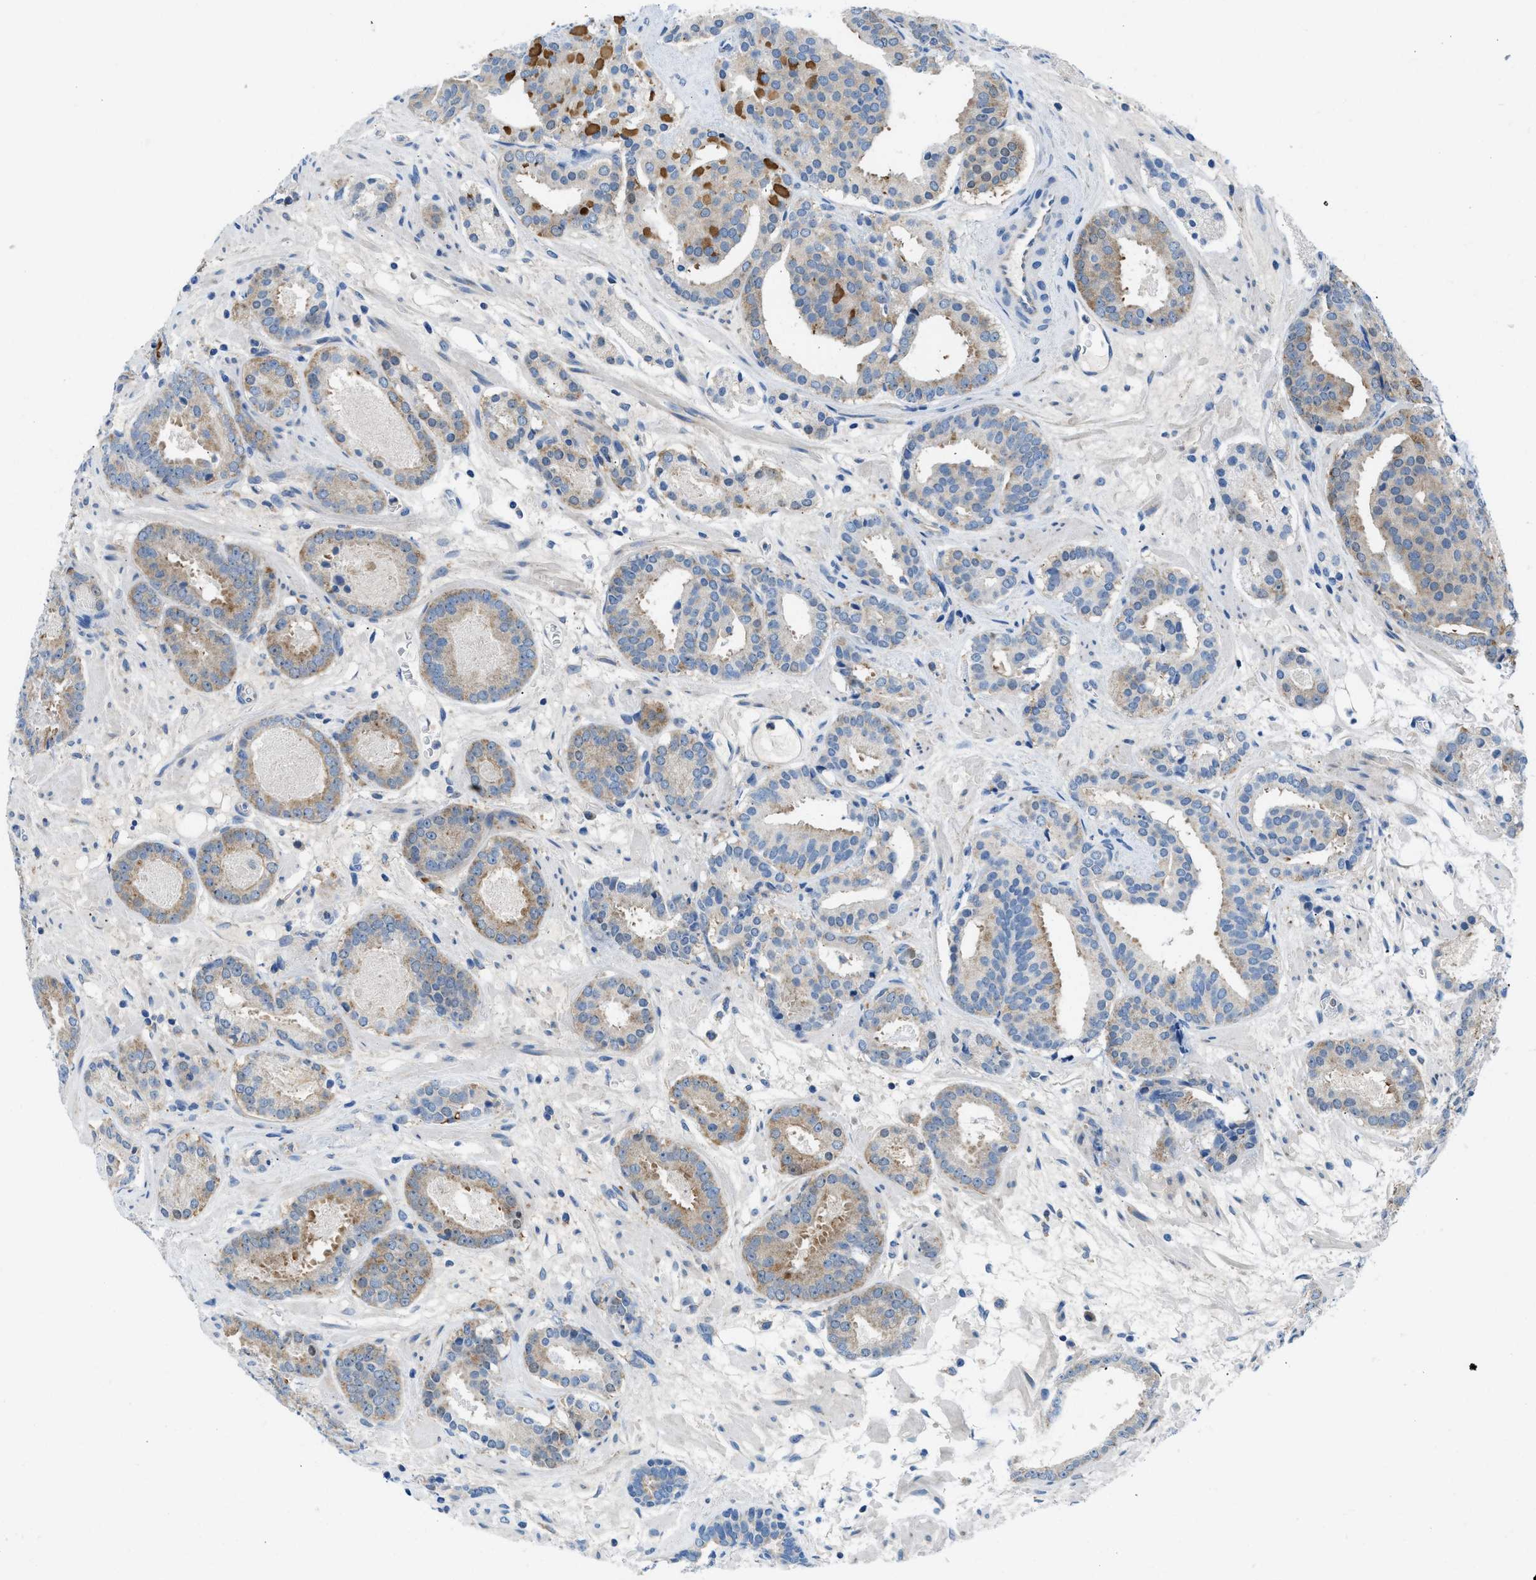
{"staining": {"intensity": "moderate", "quantity": "<25%", "location": "cytoplasmic/membranous"}, "tissue": "prostate cancer", "cell_type": "Tumor cells", "image_type": "cancer", "snomed": [{"axis": "morphology", "description": "Adenocarcinoma, Low grade"}, {"axis": "topography", "description": "Prostate"}], "caption": "There is low levels of moderate cytoplasmic/membranous positivity in tumor cells of prostate cancer (adenocarcinoma (low-grade)), as demonstrated by immunohistochemical staining (brown color).", "gene": "BNC2", "patient": {"sex": "male", "age": 69}}